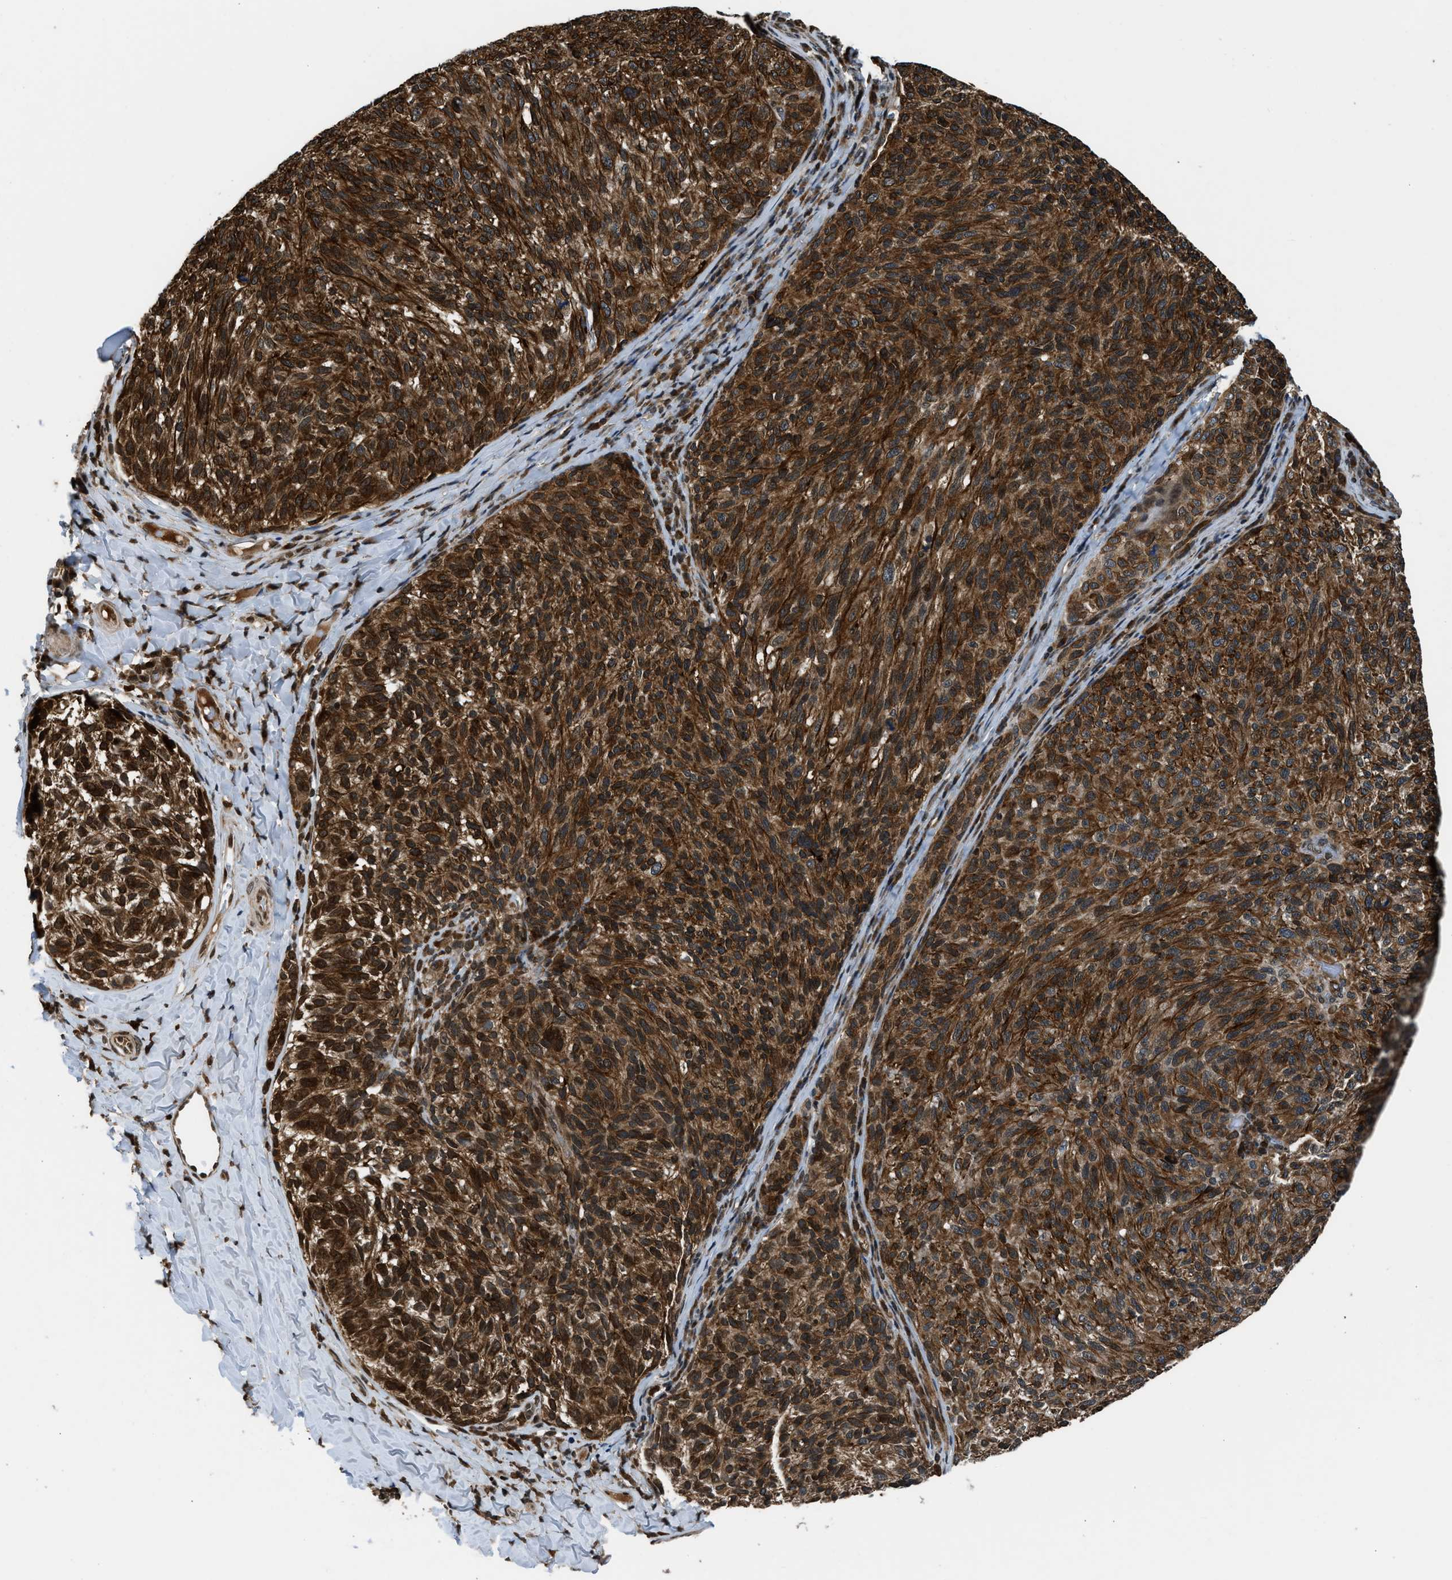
{"staining": {"intensity": "strong", "quantity": ">75%", "location": "cytoplasmic/membranous"}, "tissue": "melanoma", "cell_type": "Tumor cells", "image_type": "cancer", "snomed": [{"axis": "morphology", "description": "Malignant melanoma, NOS"}, {"axis": "topography", "description": "Skin"}], "caption": "Immunohistochemistry staining of melanoma, which shows high levels of strong cytoplasmic/membranous staining in approximately >75% of tumor cells indicating strong cytoplasmic/membranous protein expression. The staining was performed using DAB (3,3'-diaminobenzidine) (brown) for protein detection and nuclei were counterstained in hematoxylin (blue).", "gene": "RETREG3", "patient": {"sex": "female", "age": 73}}